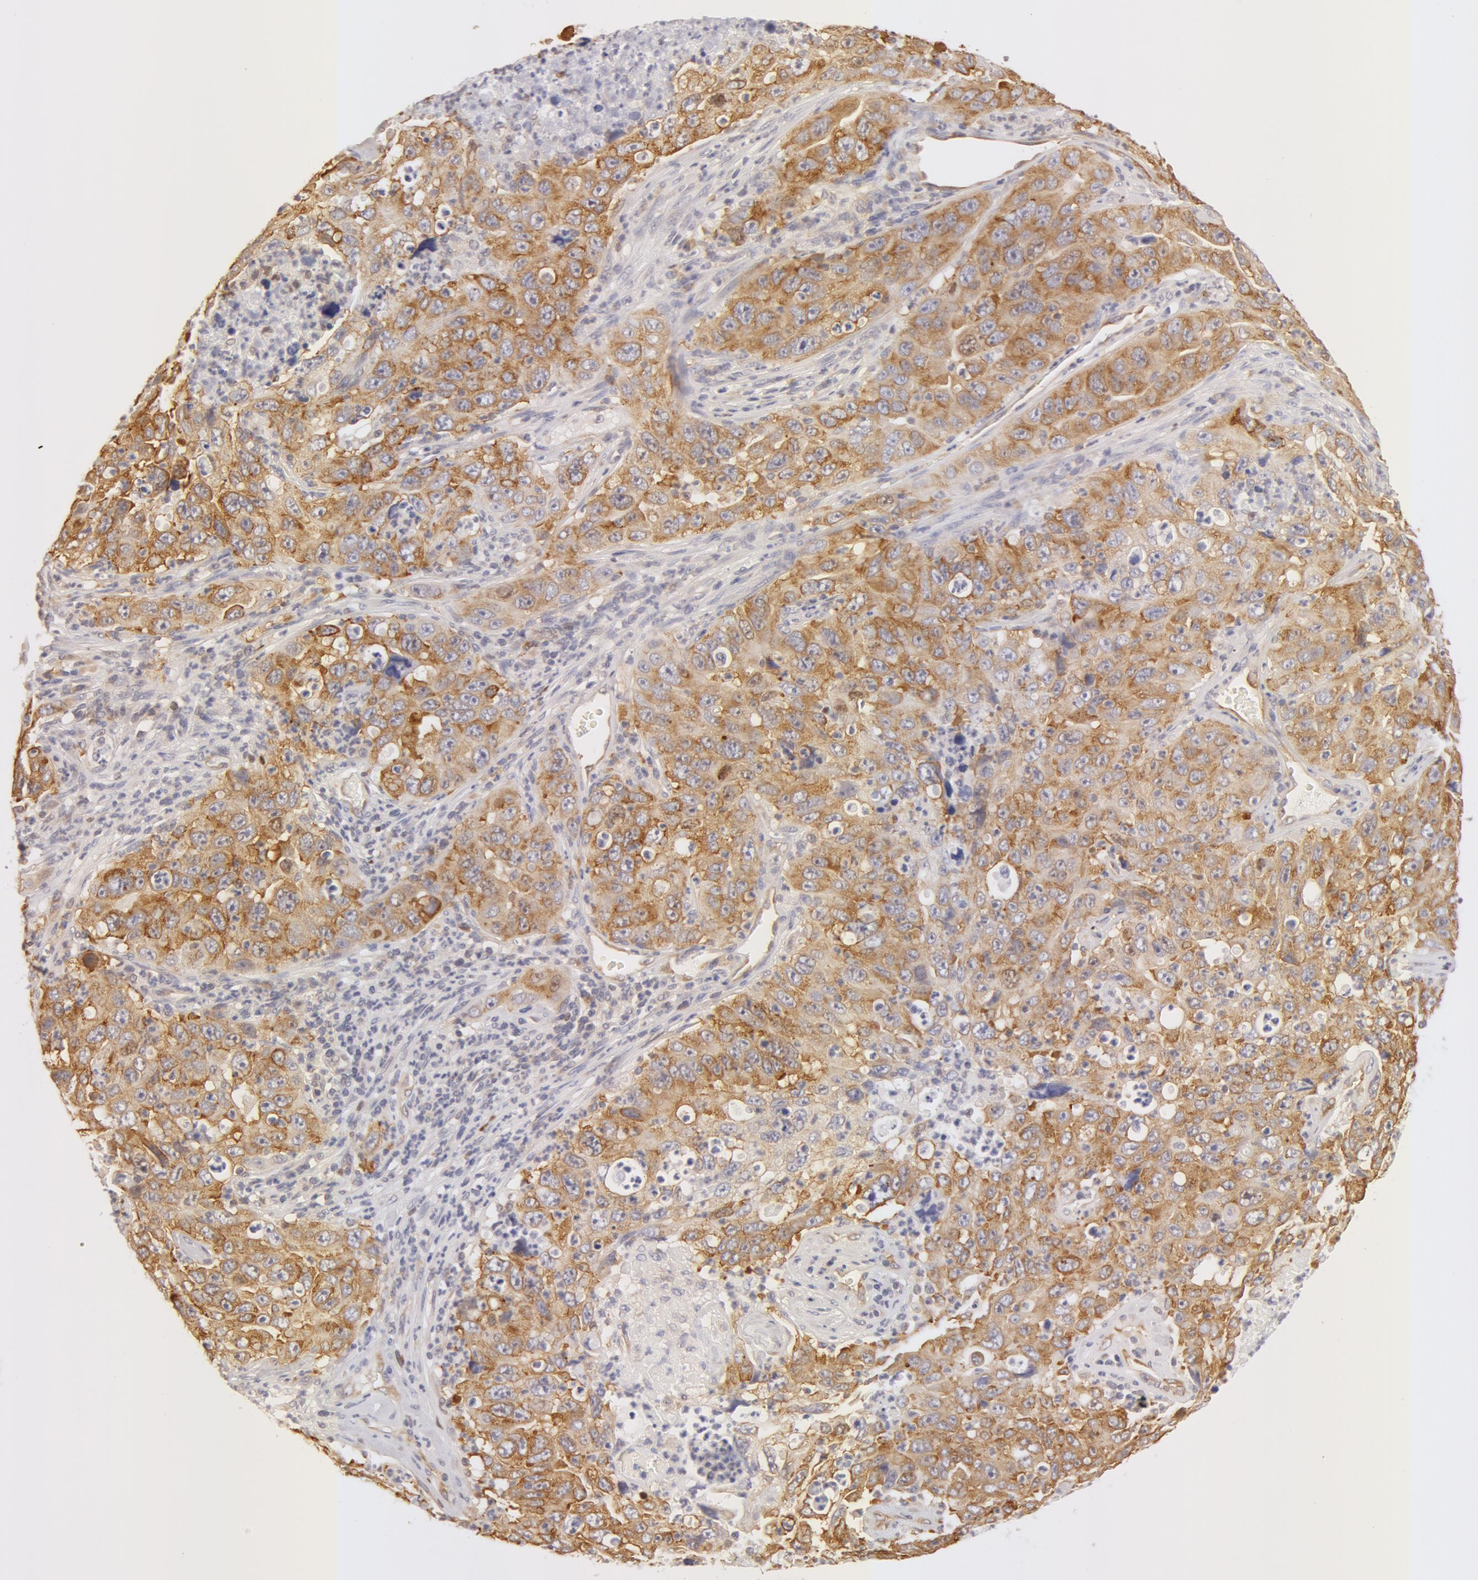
{"staining": {"intensity": "weak", "quantity": ">75%", "location": "cytoplasmic/membranous"}, "tissue": "lung cancer", "cell_type": "Tumor cells", "image_type": "cancer", "snomed": [{"axis": "morphology", "description": "Squamous cell carcinoma, NOS"}, {"axis": "topography", "description": "Lung"}], "caption": "High-magnification brightfield microscopy of squamous cell carcinoma (lung) stained with DAB (brown) and counterstained with hematoxylin (blue). tumor cells exhibit weak cytoplasmic/membranous staining is identified in approximately>75% of cells.", "gene": "DDX3Y", "patient": {"sex": "male", "age": 64}}